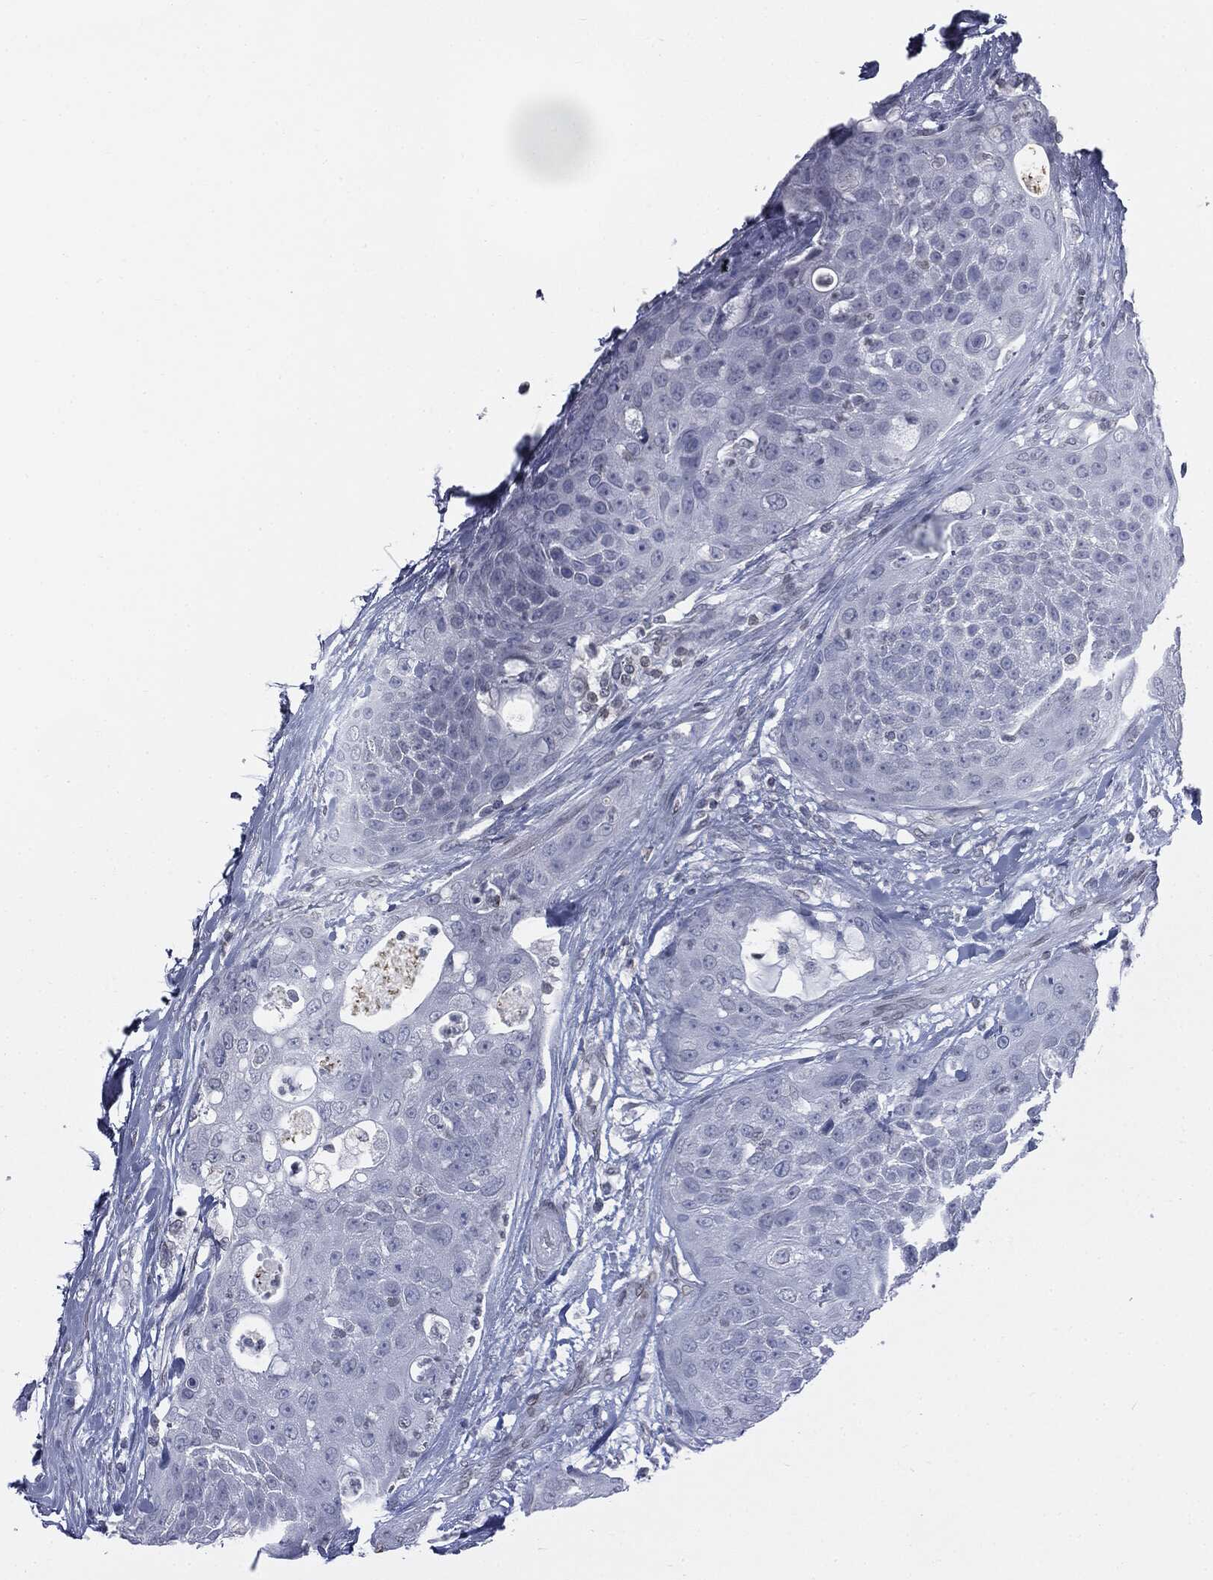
{"staining": {"intensity": "negative", "quantity": "none", "location": "none"}, "tissue": "urothelial cancer", "cell_type": "Tumor cells", "image_type": "cancer", "snomed": [{"axis": "morphology", "description": "Urothelial carcinoma, High grade"}, {"axis": "topography", "description": "Urinary bladder"}], "caption": "Immunohistochemistry micrograph of neoplastic tissue: urothelial cancer stained with DAB (3,3'-diaminobenzidine) demonstrates no significant protein staining in tumor cells. Brightfield microscopy of immunohistochemistry stained with DAB (3,3'-diaminobenzidine) (brown) and hematoxylin (blue), captured at high magnification.", "gene": "ALDOB", "patient": {"sex": "female", "age": 63}}